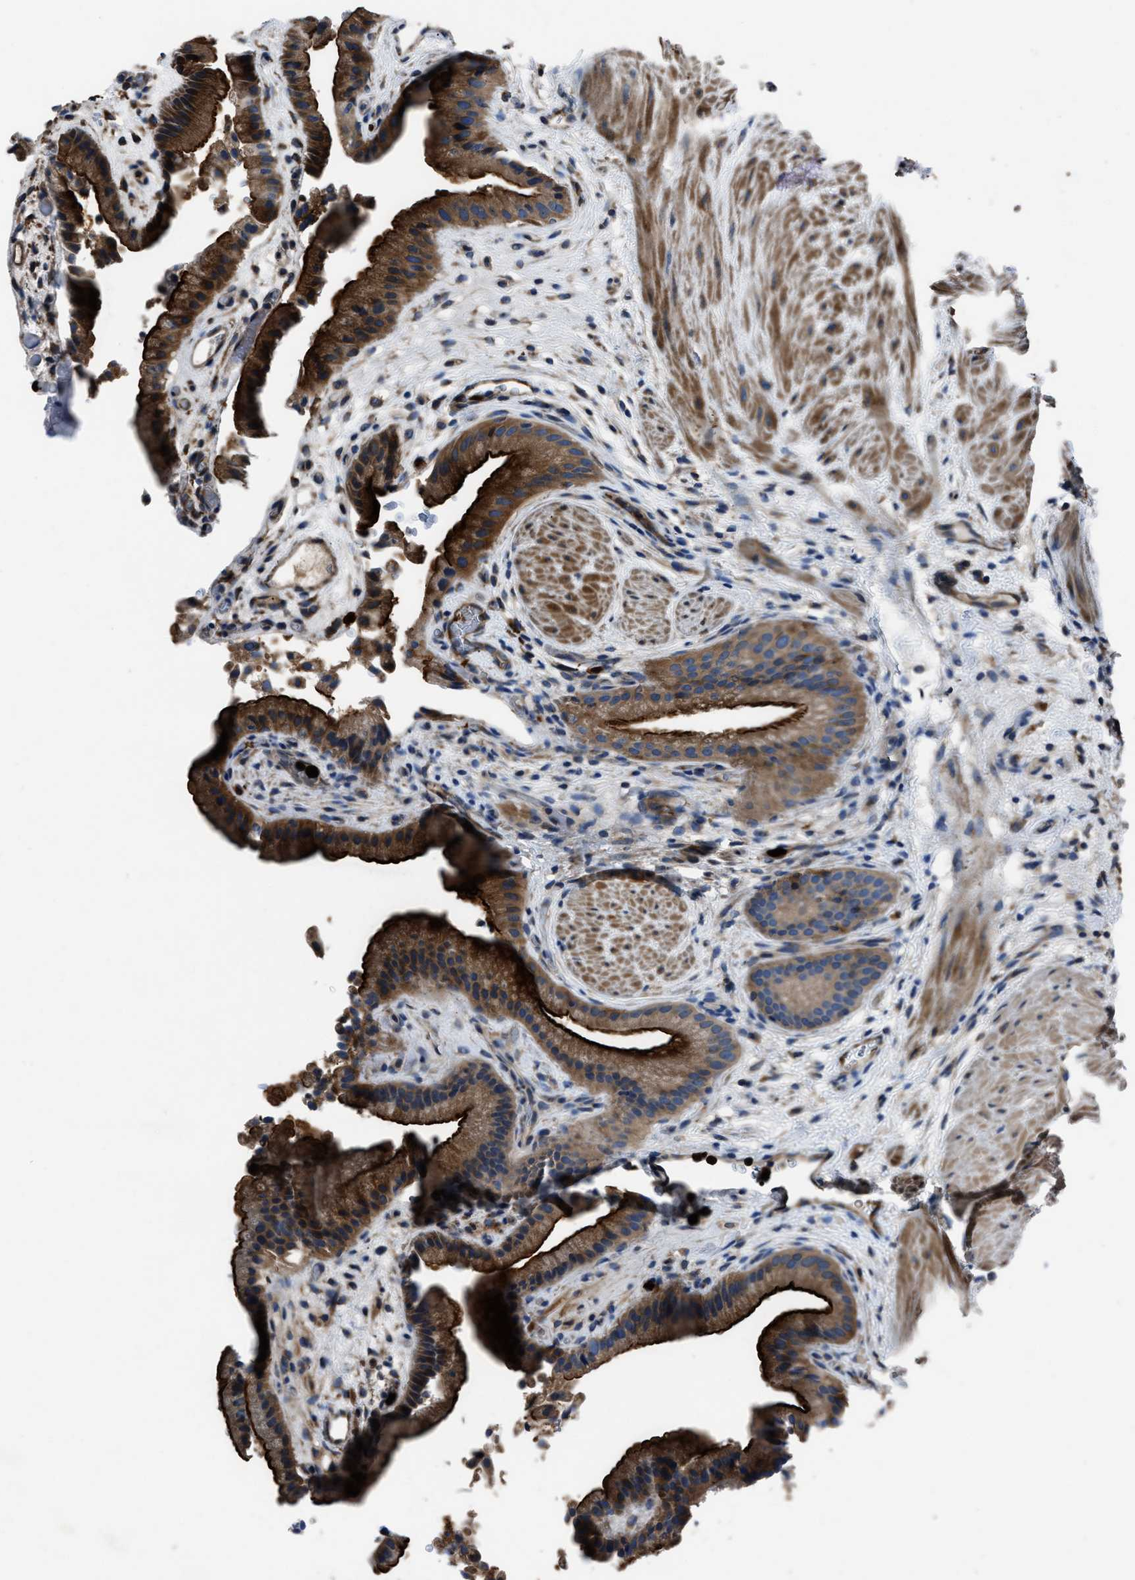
{"staining": {"intensity": "strong", "quantity": ">75%", "location": "cytoplasmic/membranous"}, "tissue": "gallbladder", "cell_type": "Glandular cells", "image_type": "normal", "snomed": [{"axis": "morphology", "description": "Normal tissue, NOS"}, {"axis": "topography", "description": "Gallbladder"}], "caption": "This is a micrograph of immunohistochemistry (IHC) staining of normal gallbladder, which shows strong staining in the cytoplasmic/membranous of glandular cells.", "gene": "ANGPT1", "patient": {"sex": "male", "age": 49}}